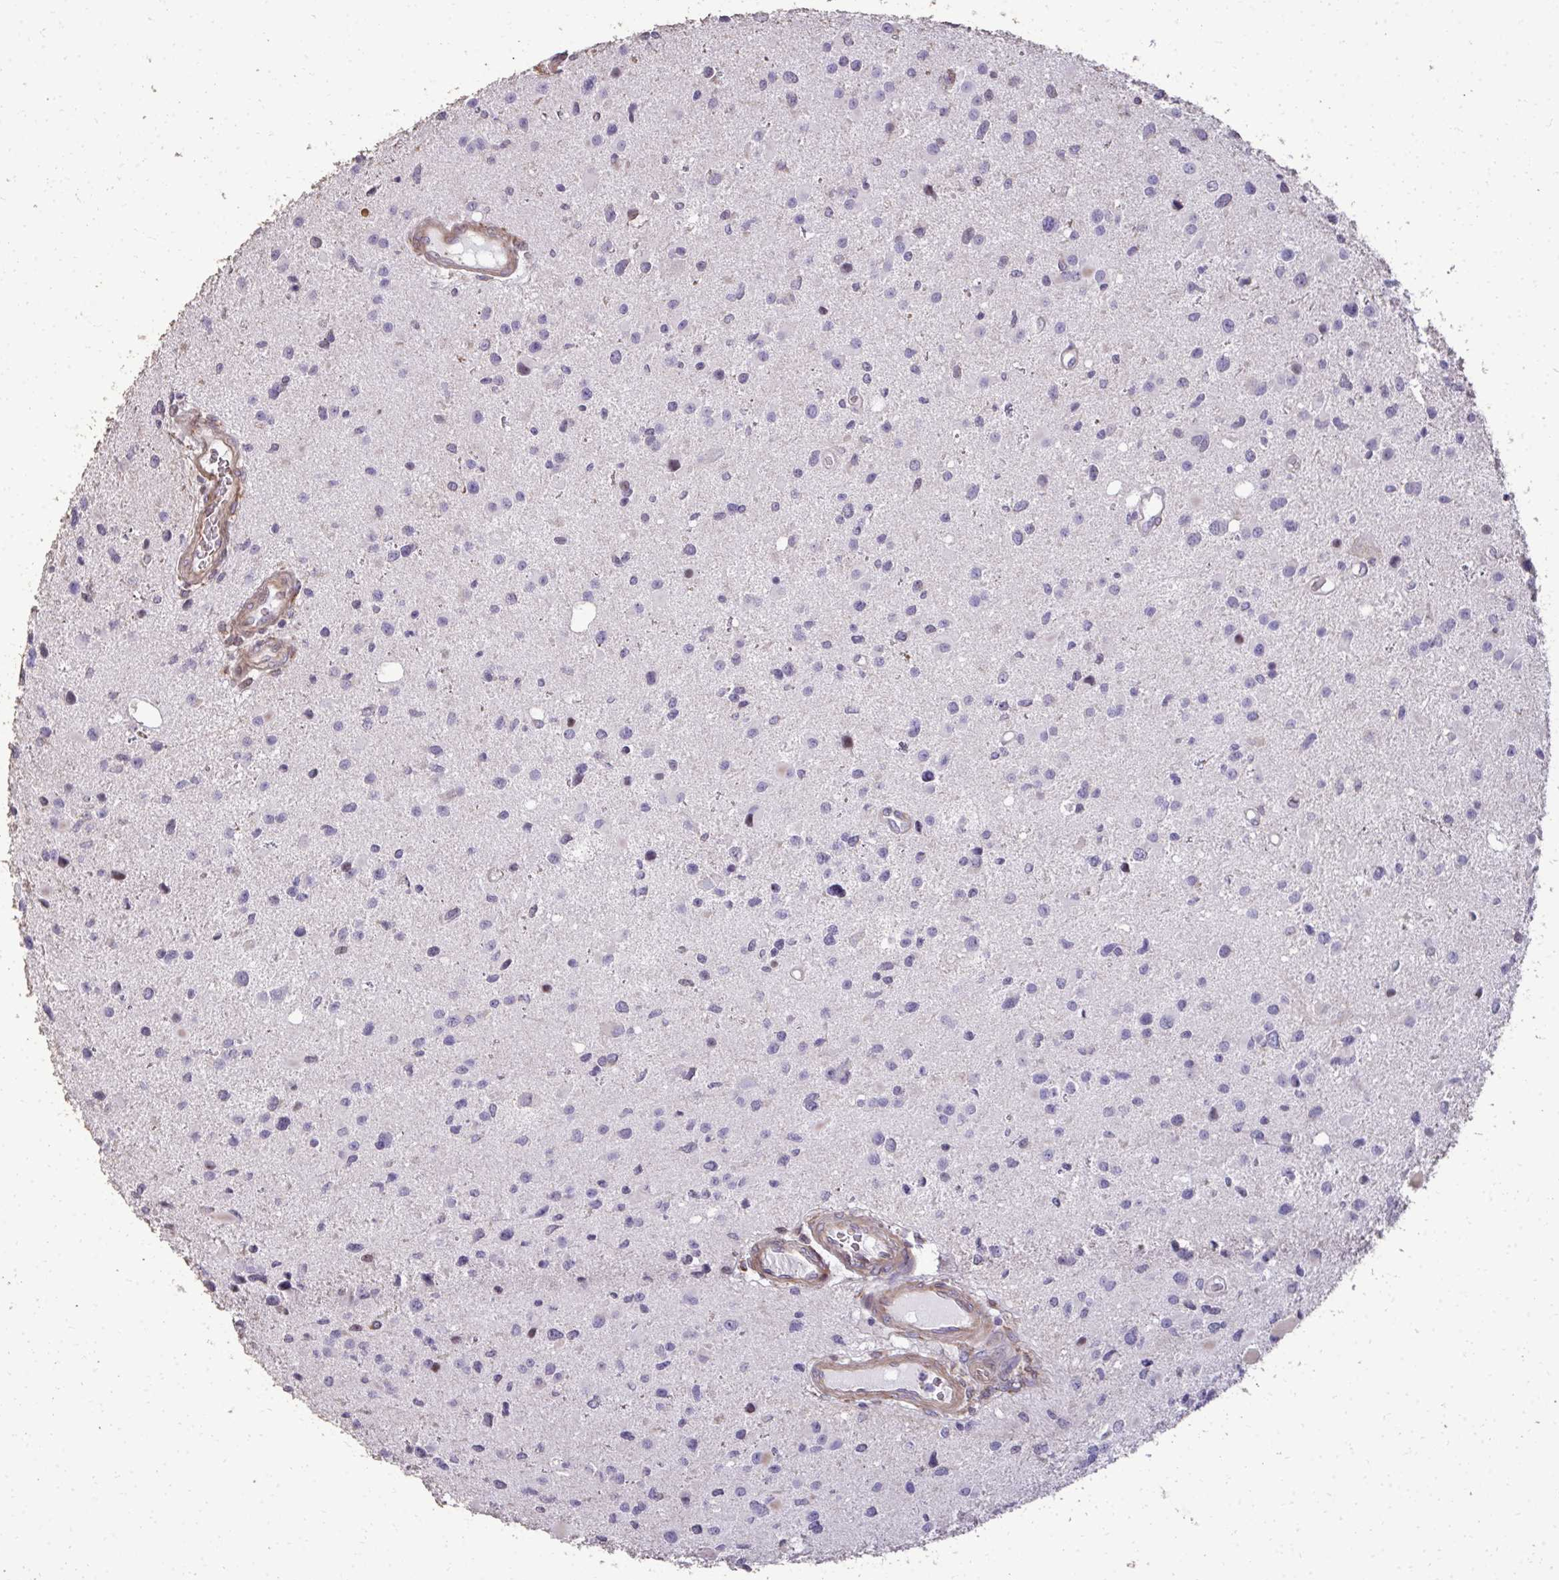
{"staining": {"intensity": "negative", "quantity": "none", "location": "none"}, "tissue": "glioma", "cell_type": "Tumor cells", "image_type": "cancer", "snomed": [{"axis": "morphology", "description": "Glioma, malignant, Low grade"}, {"axis": "topography", "description": "Brain"}], "caption": "Human glioma stained for a protein using immunohistochemistry (IHC) demonstrates no expression in tumor cells.", "gene": "FIBCD1", "patient": {"sex": "female", "age": 32}}